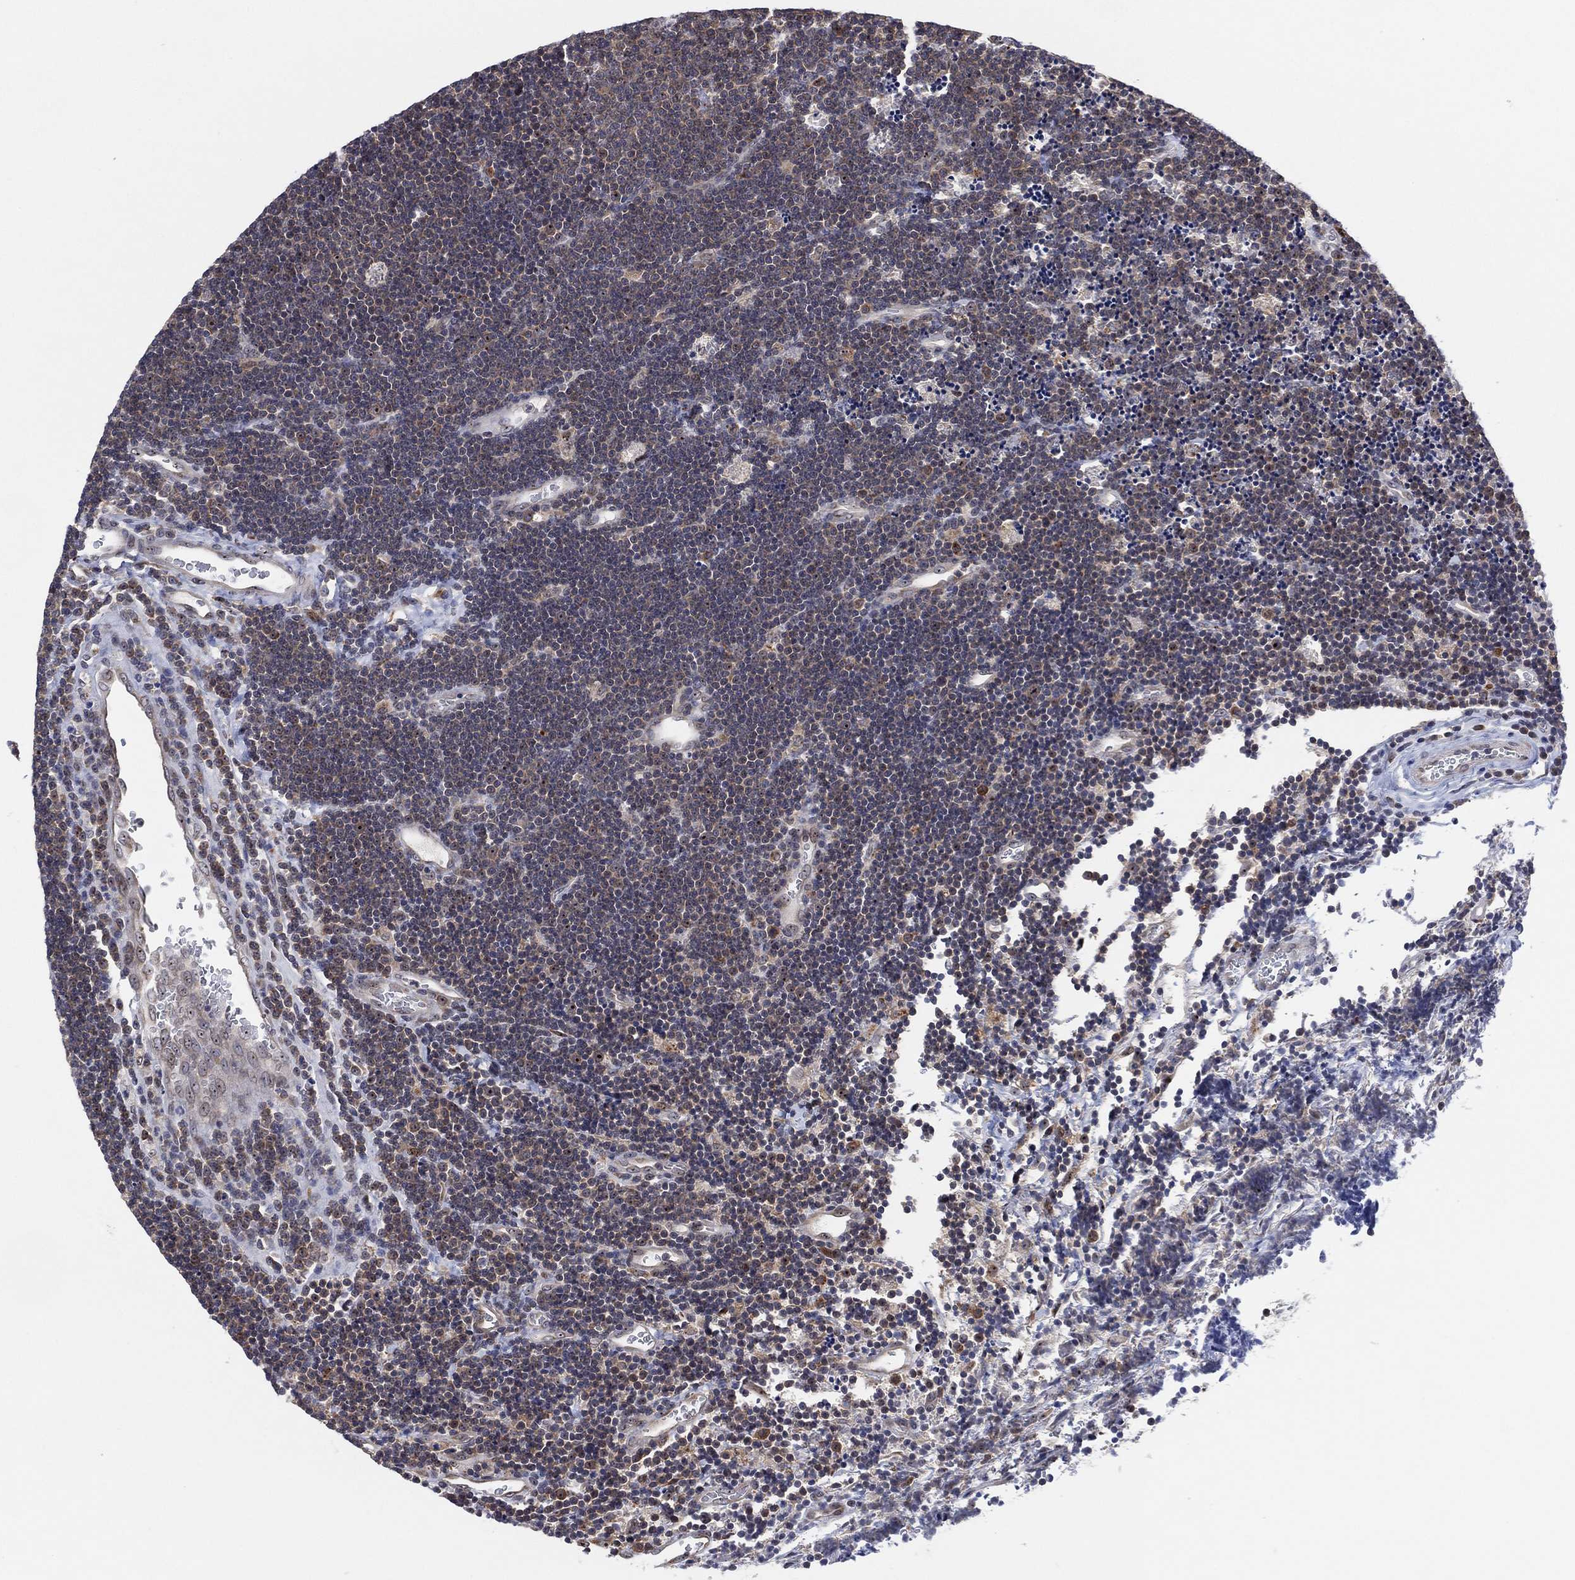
{"staining": {"intensity": "negative", "quantity": "none", "location": "none"}, "tissue": "lymphoma", "cell_type": "Tumor cells", "image_type": "cancer", "snomed": [{"axis": "morphology", "description": "Malignant lymphoma, non-Hodgkin's type, Low grade"}, {"axis": "topography", "description": "Brain"}], "caption": "An IHC photomicrograph of low-grade malignant lymphoma, non-Hodgkin's type is shown. There is no staining in tumor cells of low-grade malignant lymphoma, non-Hodgkin's type.", "gene": "FAM104A", "patient": {"sex": "female", "age": 66}}